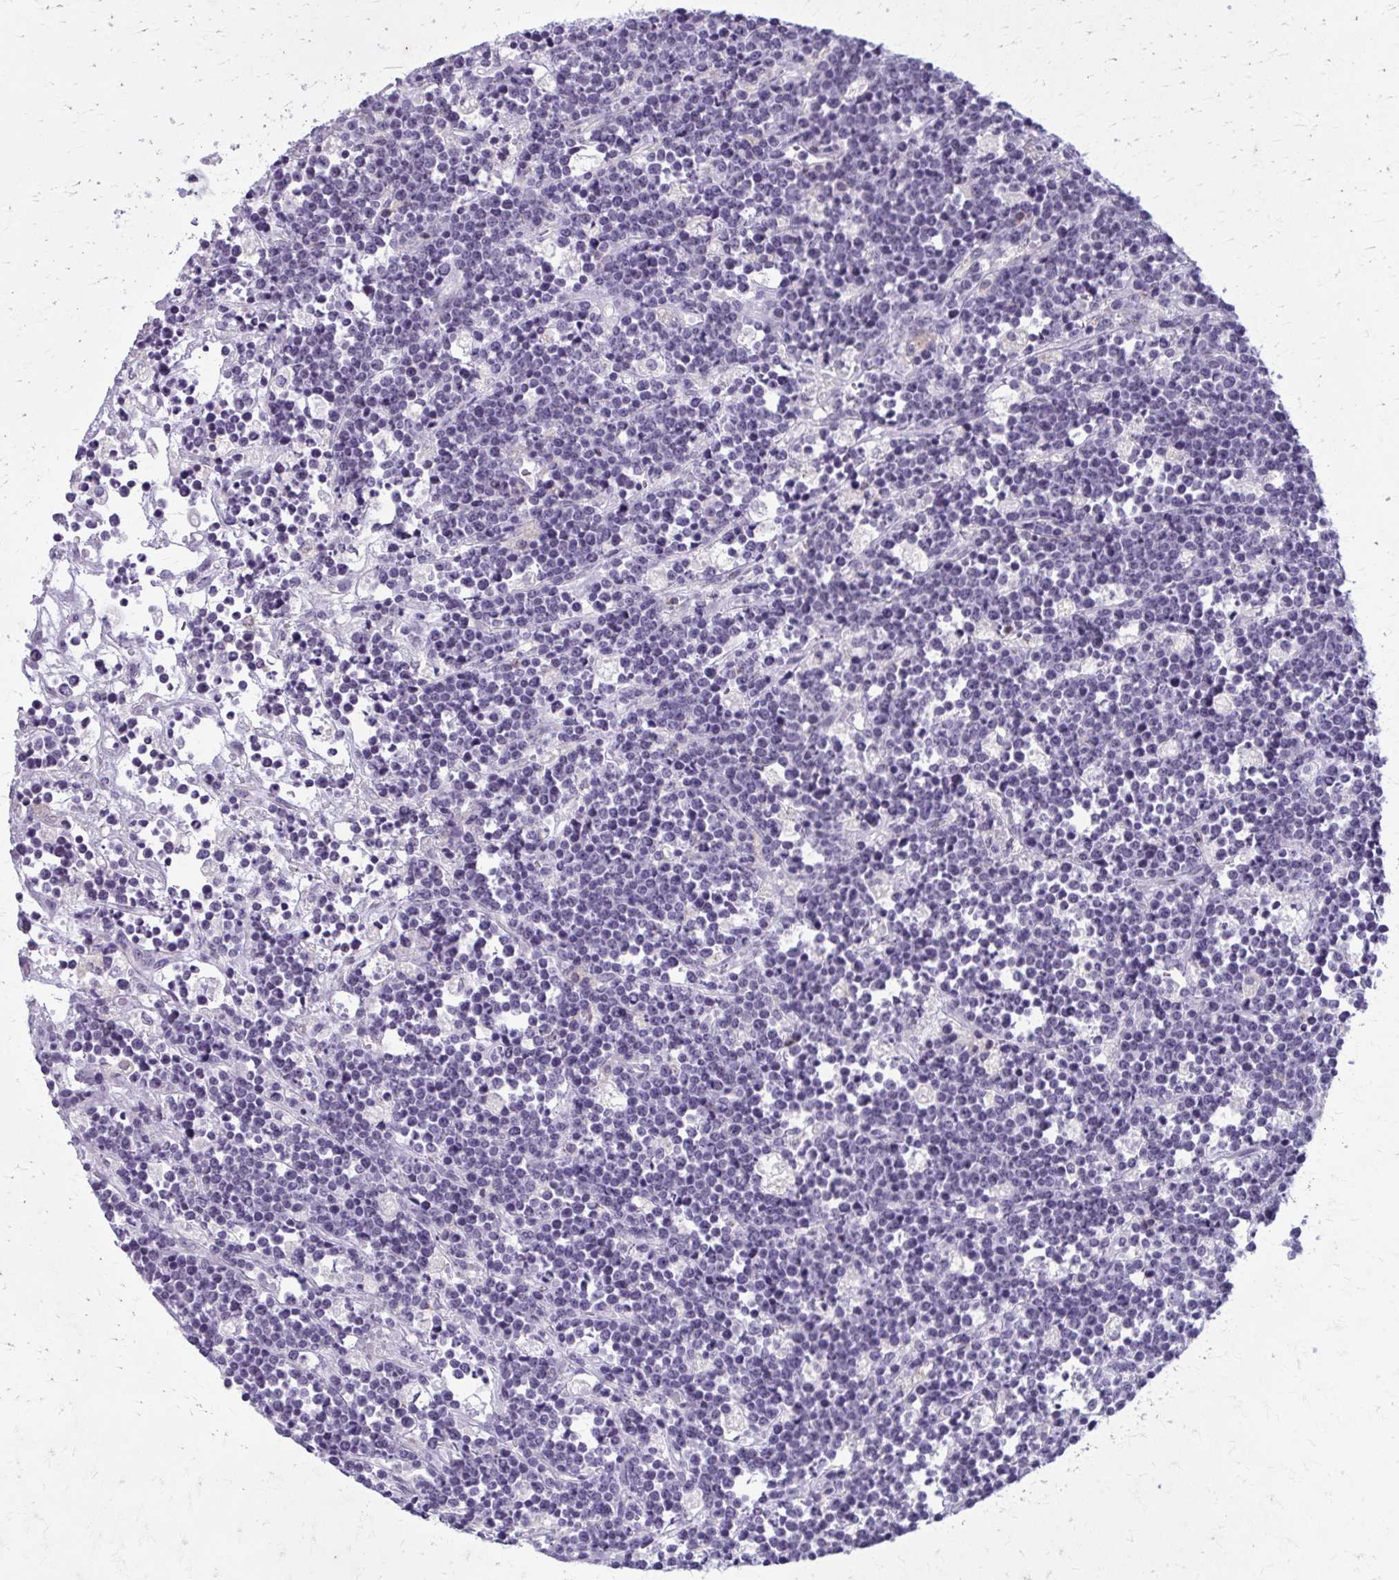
{"staining": {"intensity": "negative", "quantity": "none", "location": "none"}, "tissue": "lymphoma", "cell_type": "Tumor cells", "image_type": "cancer", "snomed": [{"axis": "morphology", "description": "Malignant lymphoma, non-Hodgkin's type, High grade"}, {"axis": "topography", "description": "Ovary"}], "caption": "Immunohistochemistry (IHC) histopathology image of human malignant lymphoma, non-Hodgkin's type (high-grade) stained for a protein (brown), which exhibits no expression in tumor cells.", "gene": "CARD9", "patient": {"sex": "female", "age": 56}}